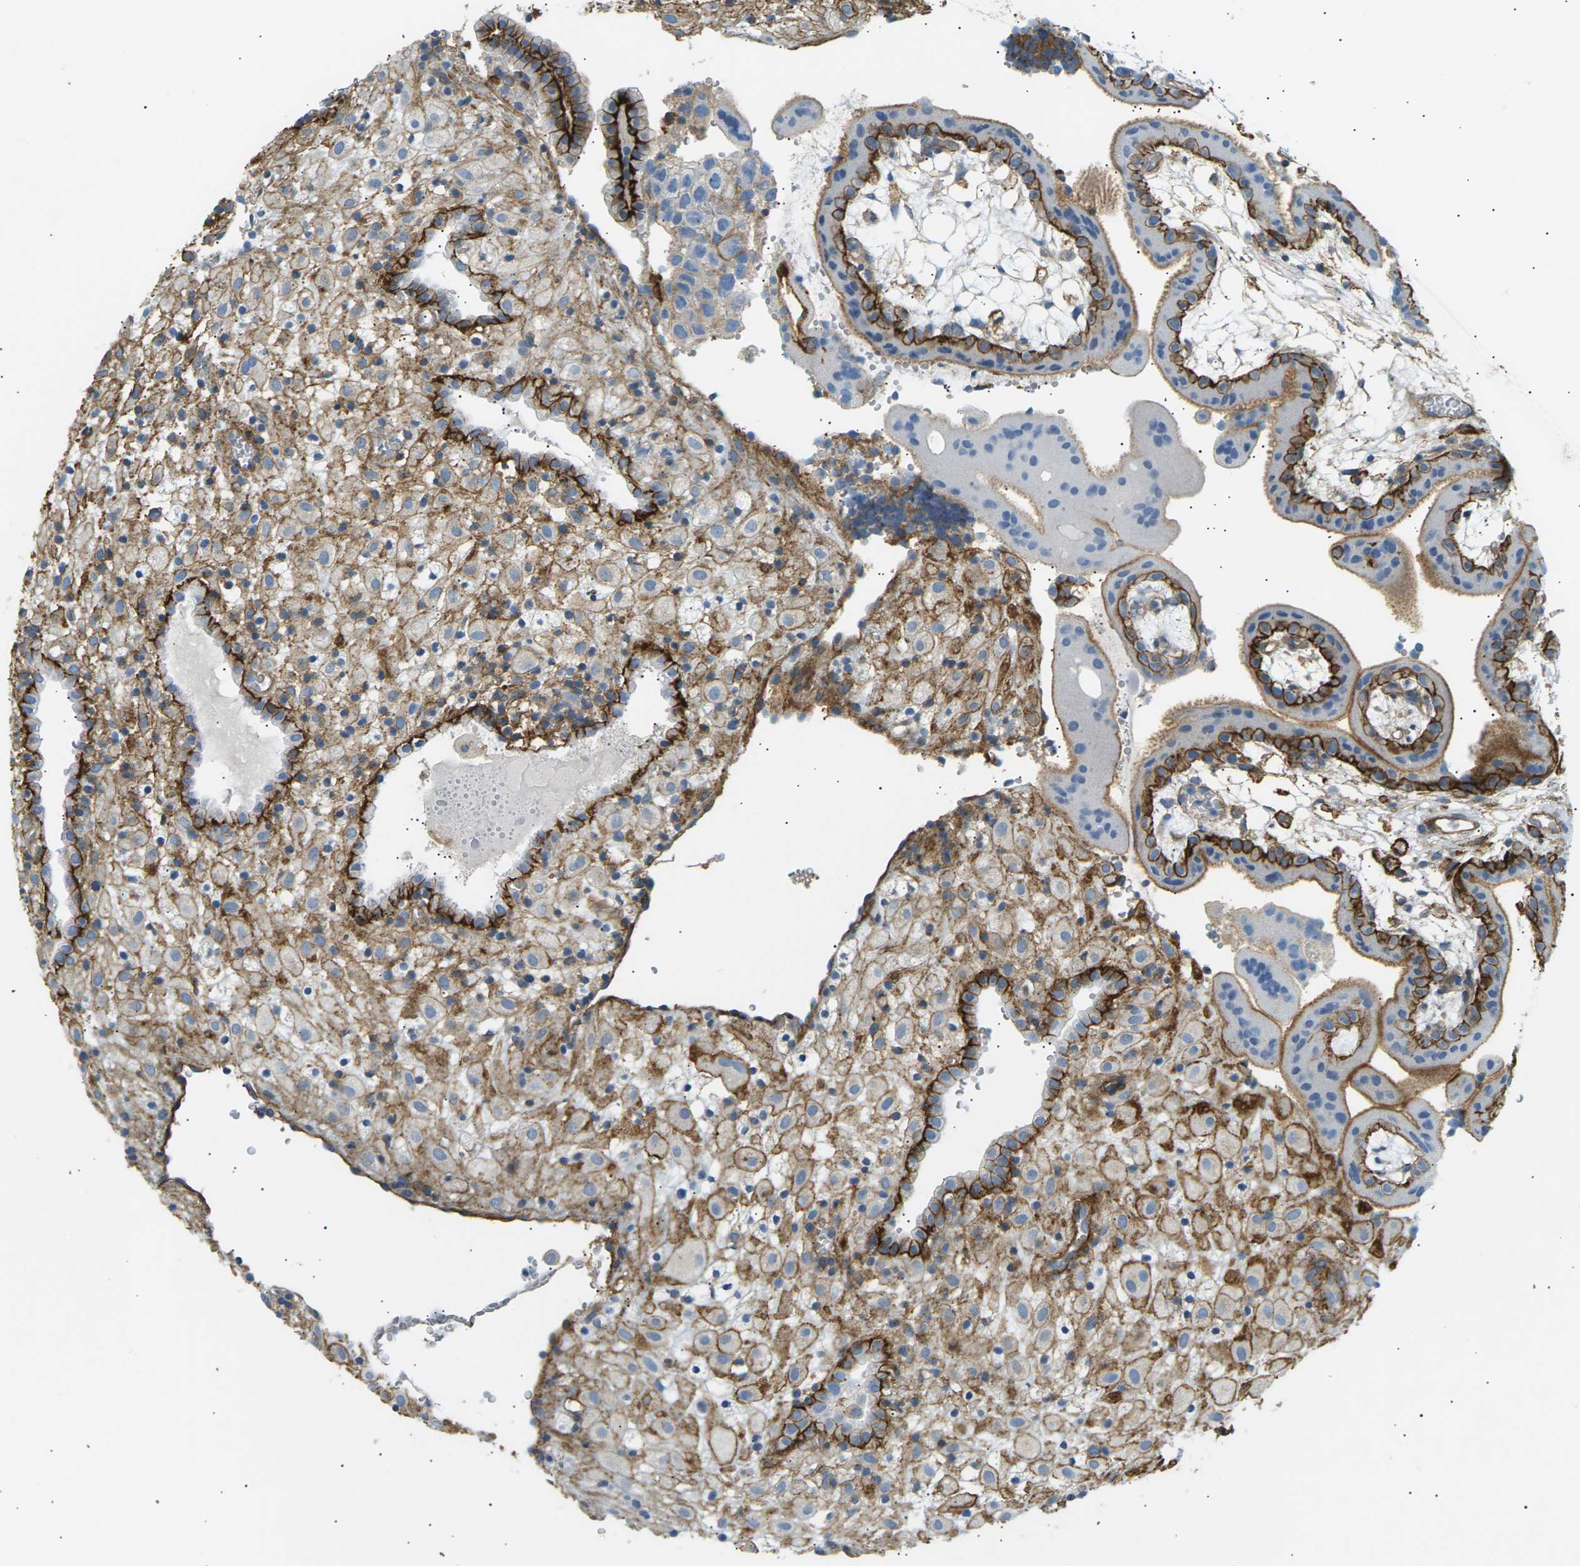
{"staining": {"intensity": "strong", "quantity": "25%-75%", "location": "cytoplasmic/membranous"}, "tissue": "placenta", "cell_type": "Decidual cells", "image_type": "normal", "snomed": [{"axis": "morphology", "description": "Normal tissue, NOS"}, {"axis": "topography", "description": "Placenta"}], "caption": "High-power microscopy captured an IHC micrograph of normal placenta, revealing strong cytoplasmic/membranous positivity in approximately 25%-75% of decidual cells. (Brightfield microscopy of DAB IHC at high magnification).", "gene": "ATP2B4", "patient": {"sex": "female", "age": 18}}